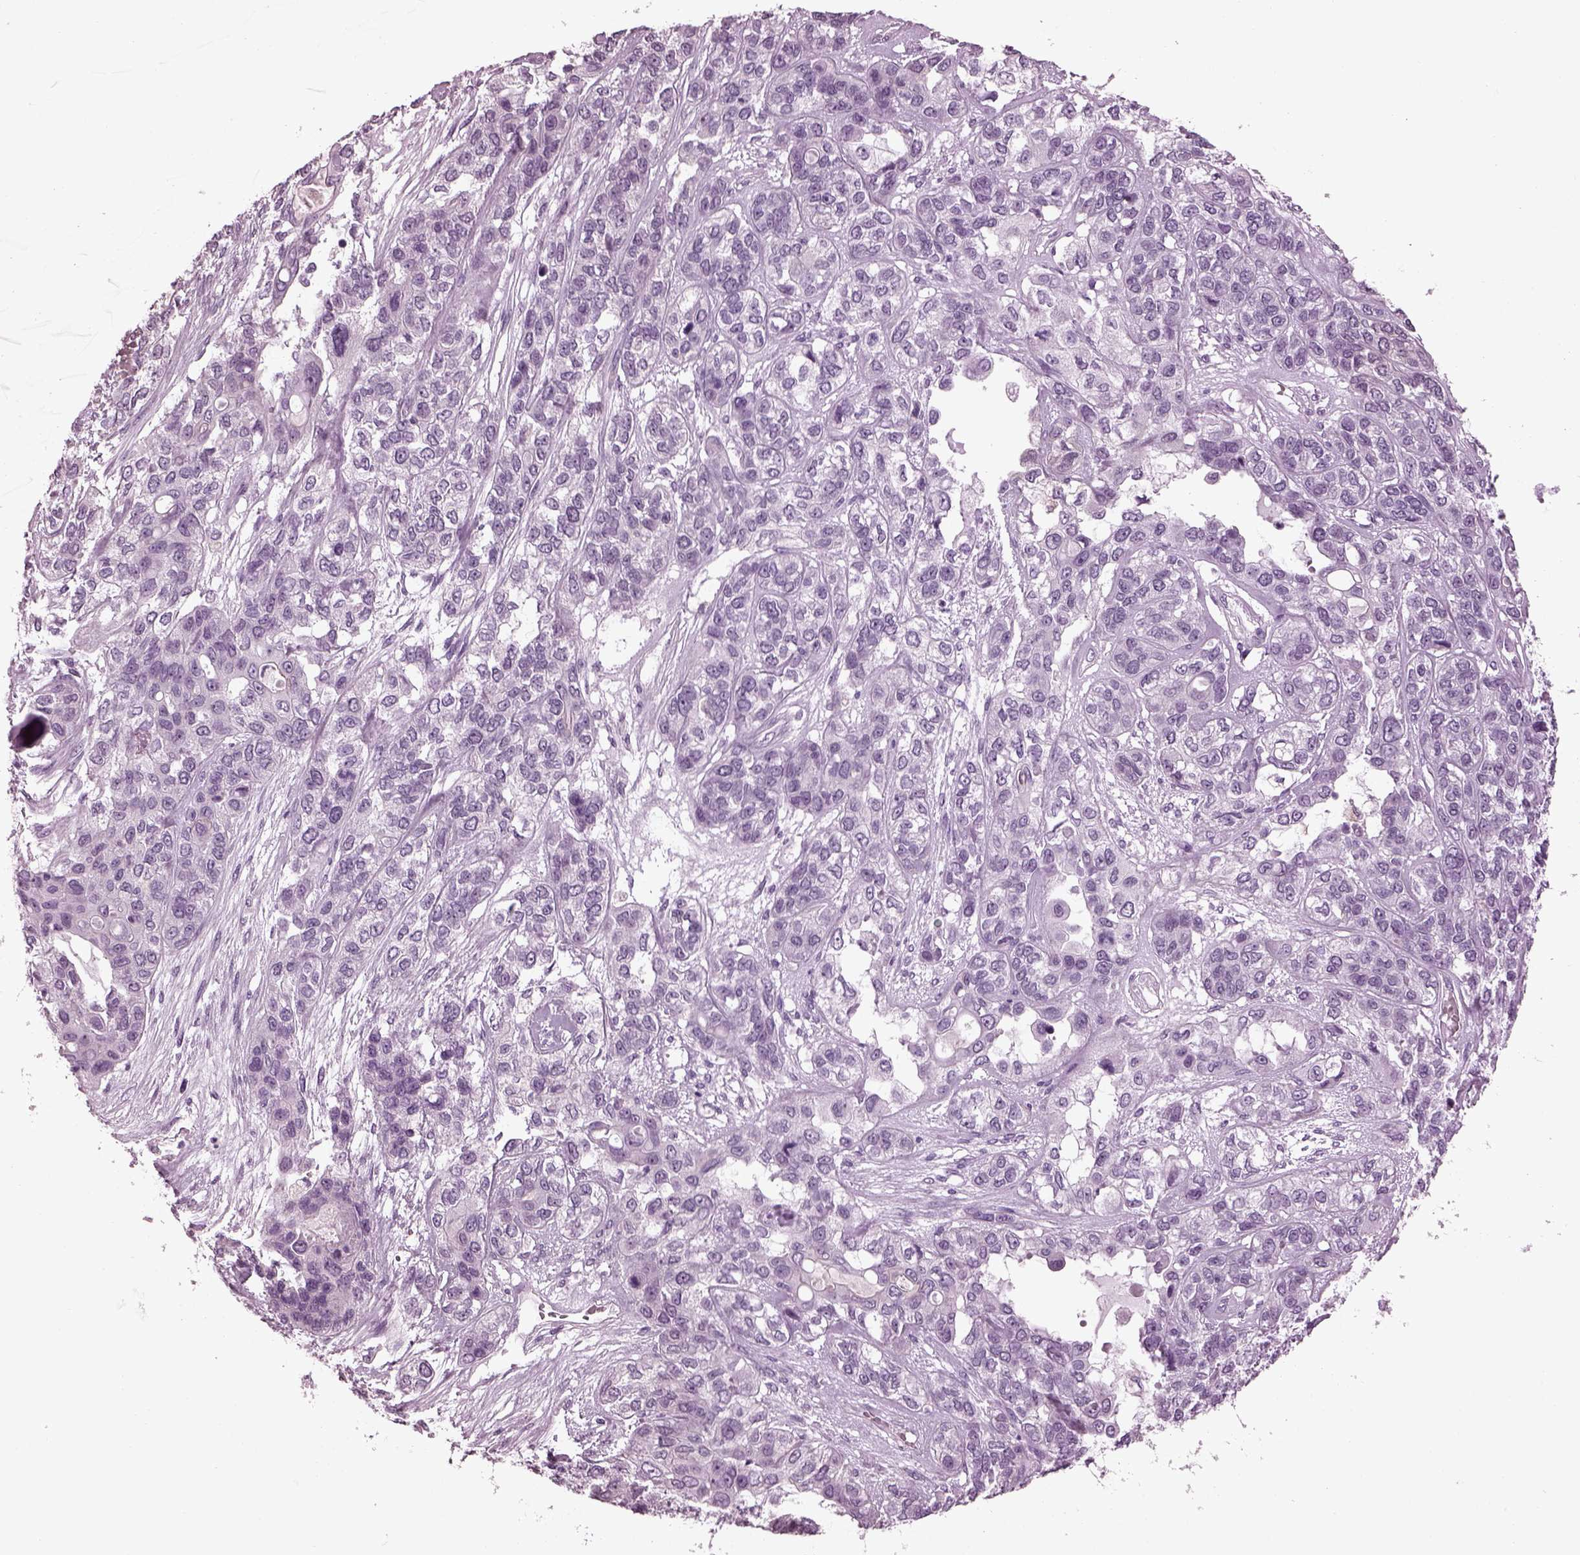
{"staining": {"intensity": "negative", "quantity": "none", "location": "none"}, "tissue": "lung cancer", "cell_type": "Tumor cells", "image_type": "cancer", "snomed": [{"axis": "morphology", "description": "Squamous cell carcinoma, NOS"}, {"axis": "topography", "description": "Lung"}], "caption": "This image is of lung cancer stained with immunohistochemistry to label a protein in brown with the nuclei are counter-stained blue. There is no expression in tumor cells. The staining is performed using DAB (3,3'-diaminobenzidine) brown chromogen with nuclei counter-stained in using hematoxylin.", "gene": "SLC6A17", "patient": {"sex": "female", "age": 70}}